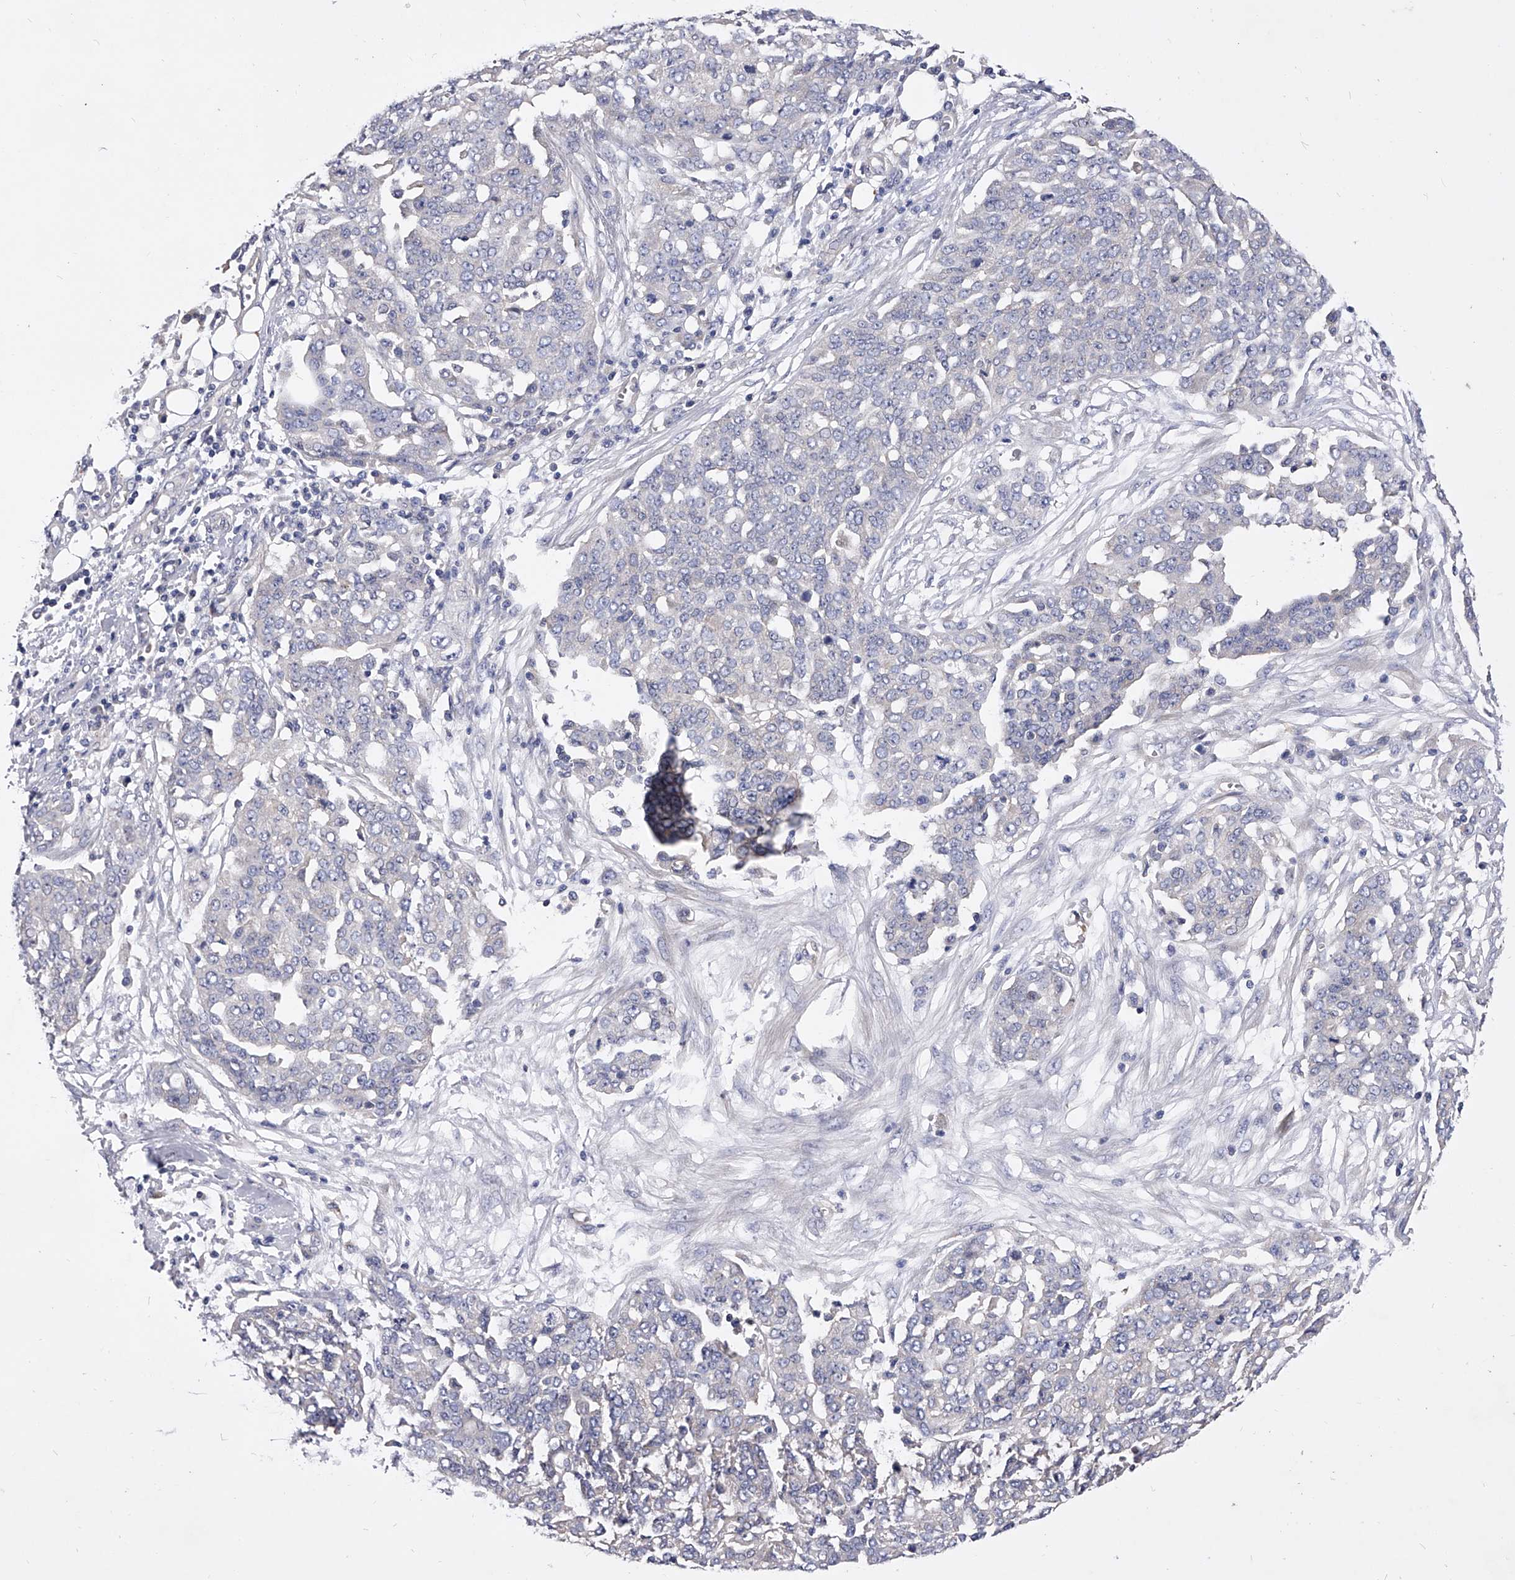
{"staining": {"intensity": "negative", "quantity": "none", "location": "none"}, "tissue": "ovarian cancer", "cell_type": "Tumor cells", "image_type": "cancer", "snomed": [{"axis": "morphology", "description": "Cystadenocarcinoma, serous, NOS"}, {"axis": "topography", "description": "Soft tissue"}, {"axis": "topography", "description": "Ovary"}], "caption": "Ovarian cancer (serous cystadenocarcinoma) stained for a protein using IHC displays no positivity tumor cells.", "gene": "PPP5C", "patient": {"sex": "female", "age": 57}}